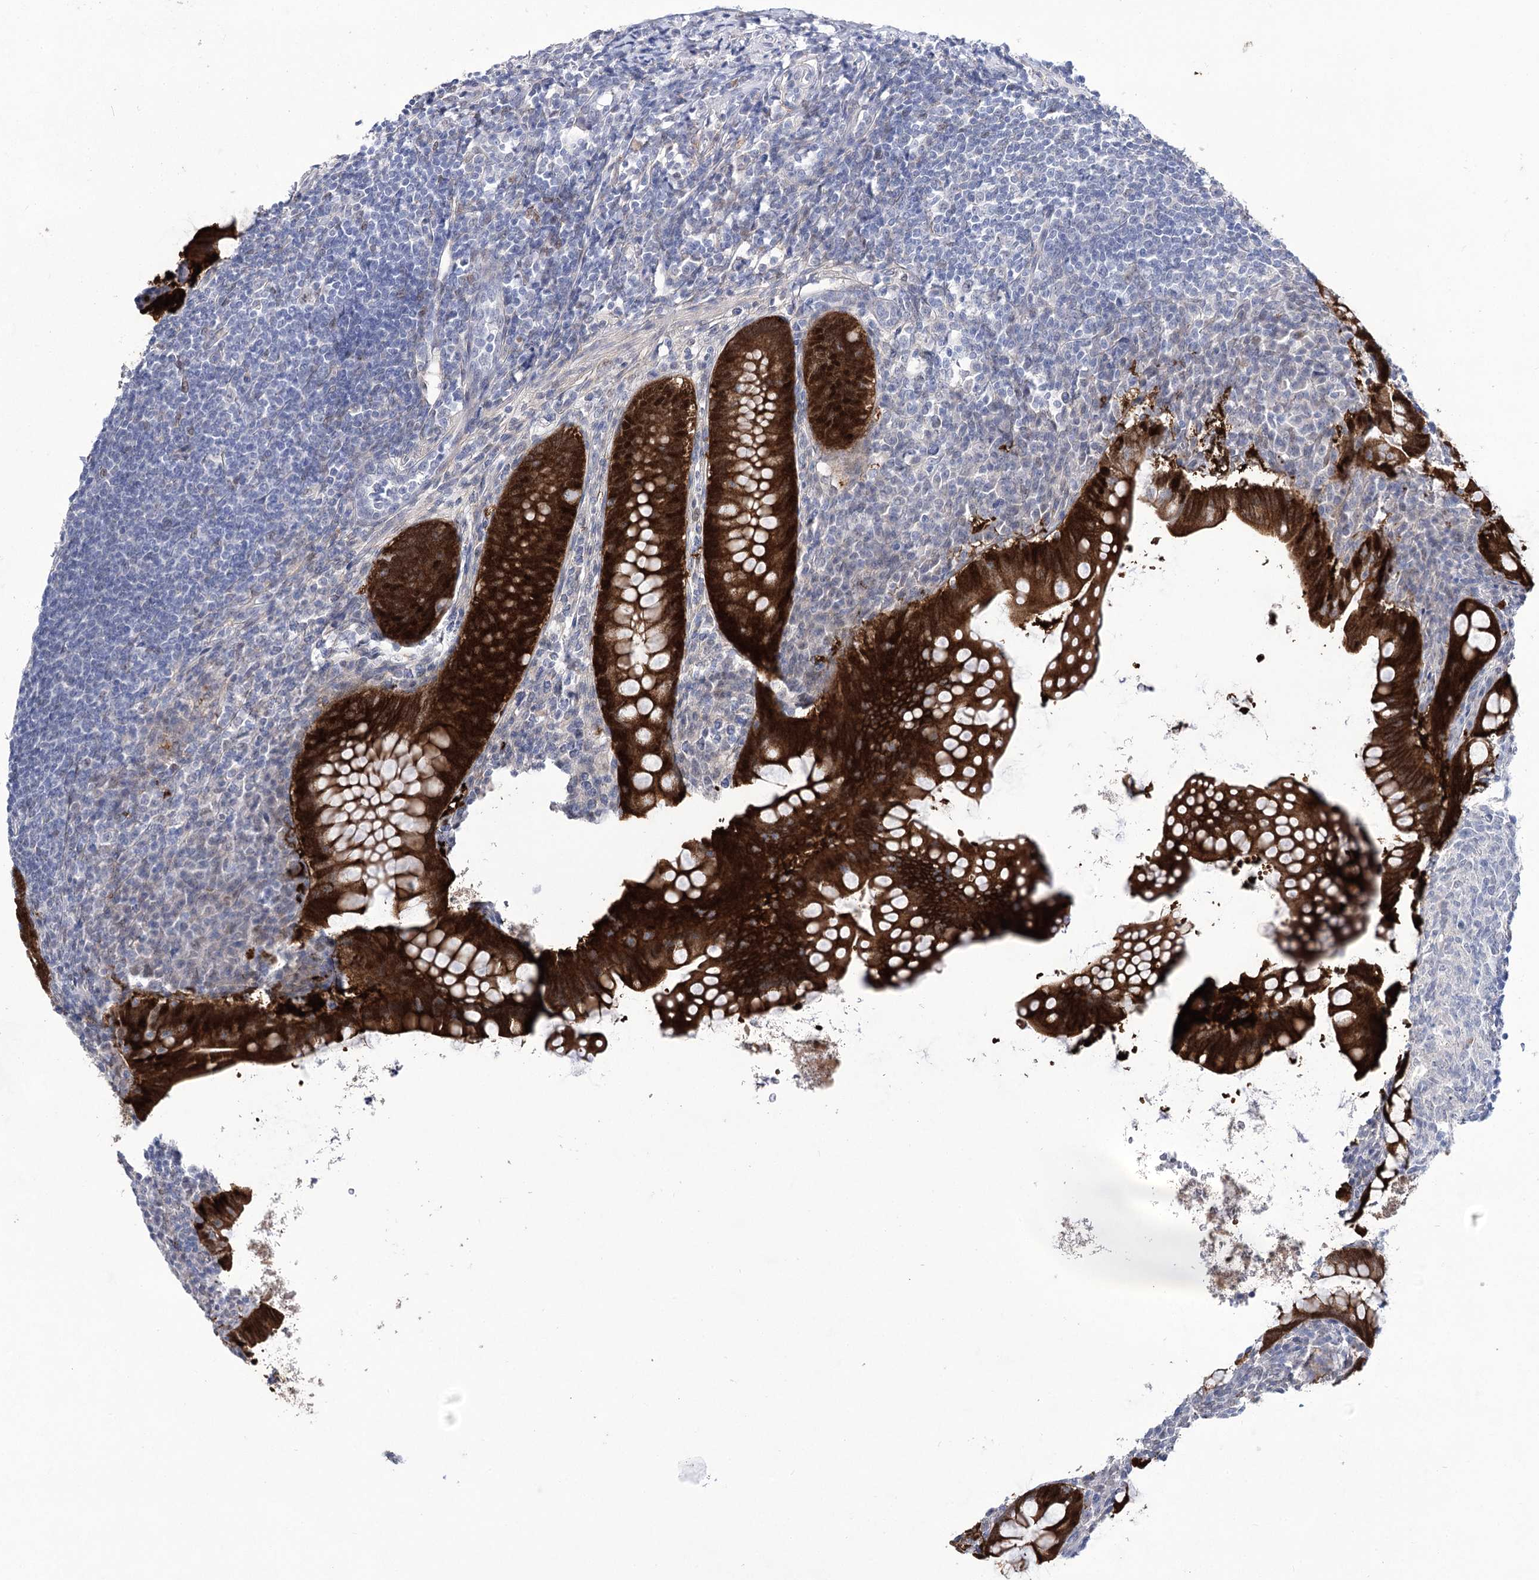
{"staining": {"intensity": "strong", "quantity": ">75%", "location": "cytoplasmic/membranous,nuclear"}, "tissue": "appendix", "cell_type": "Glandular cells", "image_type": "normal", "snomed": [{"axis": "morphology", "description": "Normal tissue, NOS"}, {"axis": "topography", "description": "Appendix"}], "caption": "Brown immunohistochemical staining in benign appendix exhibits strong cytoplasmic/membranous,nuclear positivity in approximately >75% of glandular cells. Nuclei are stained in blue.", "gene": "UGDH", "patient": {"sex": "female", "age": 33}}